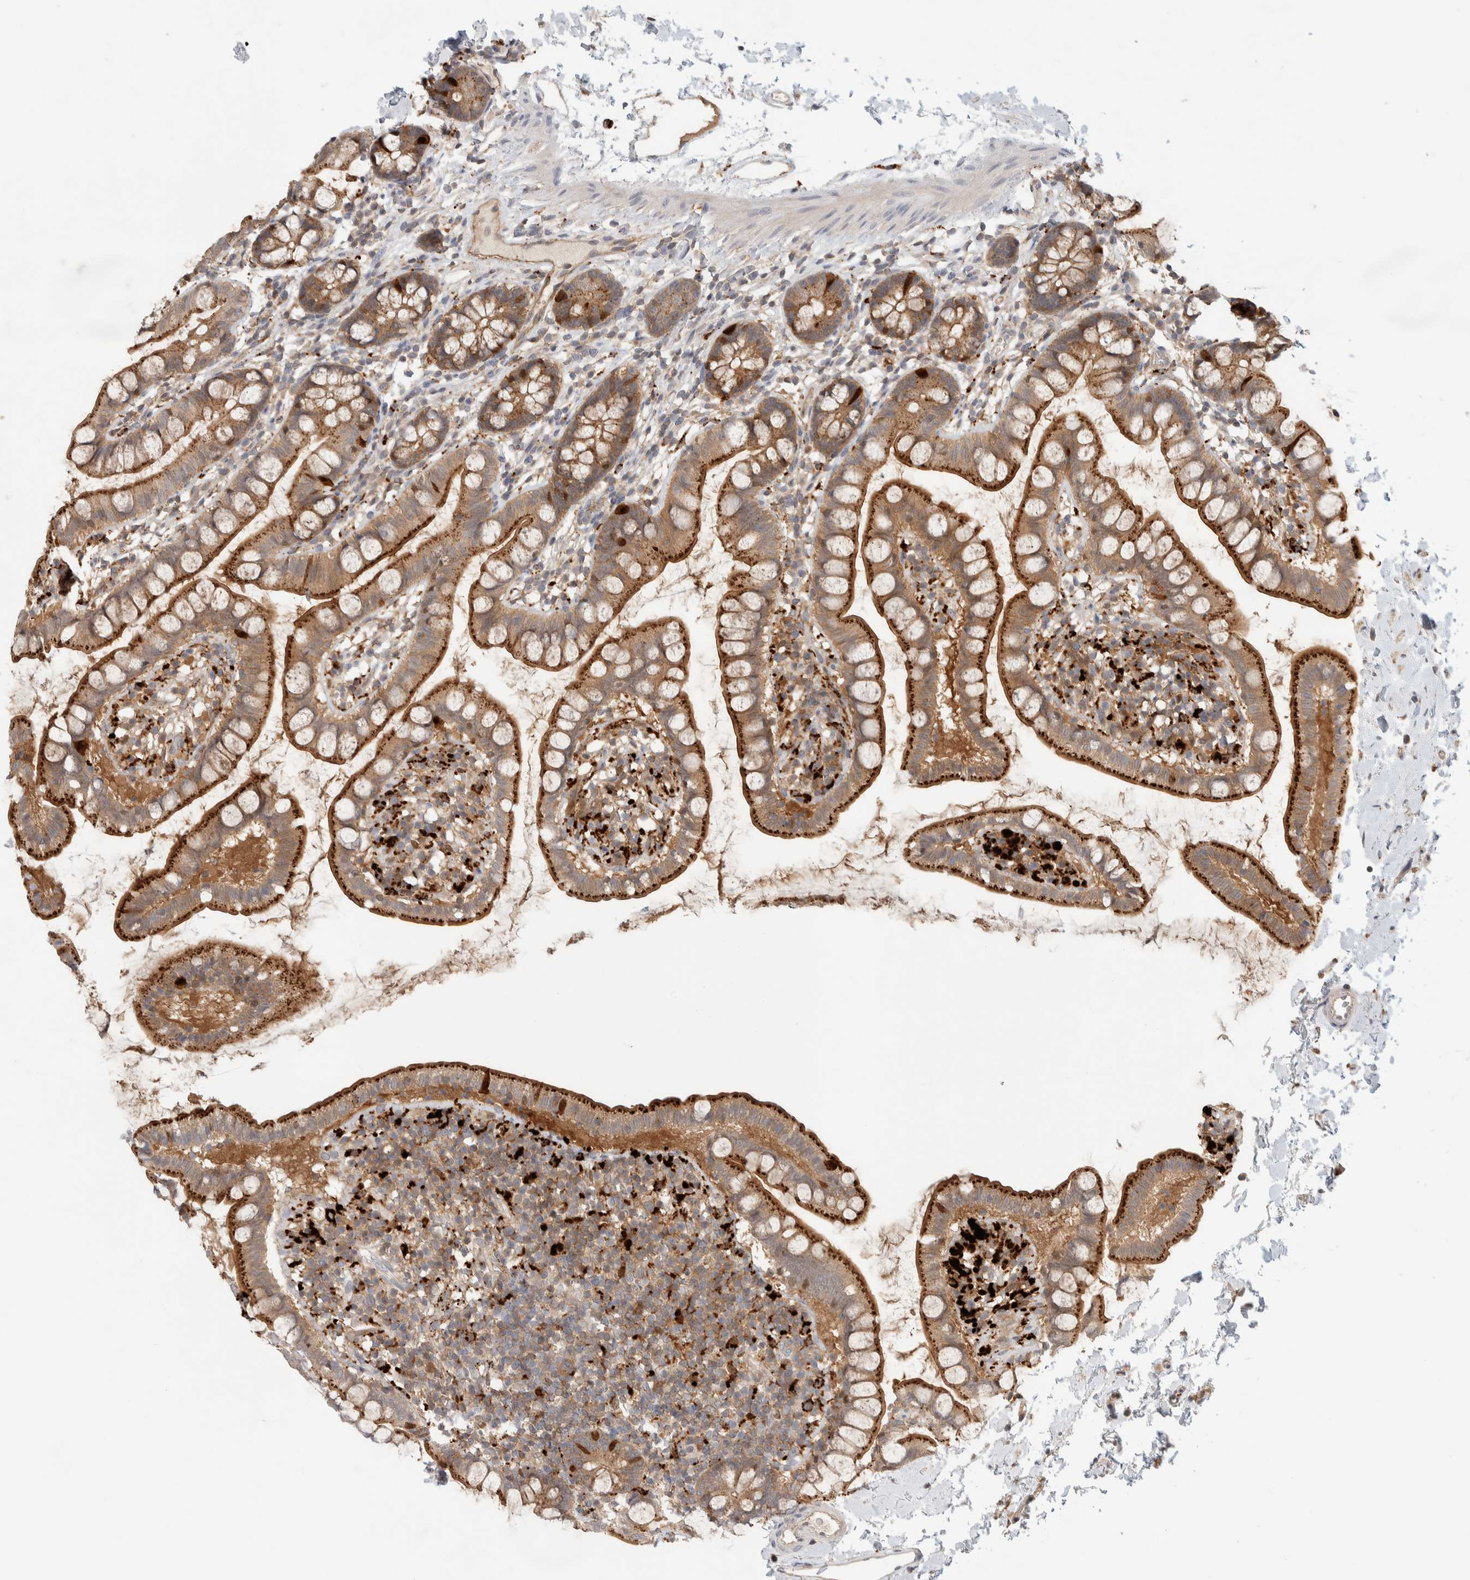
{"staining": {"intensity": "strong", "quantity": ">75%", "location": "cytoplasmic/membranous"}, "tissue": "small intestine", "cell_type": "Glandular cells", "image_type": "normal", "snomed": [{"axis": "morphology", "description": "Normal tissue, NOS"}, {"axis": "topography", "description": "Small intestine"}], "caption": "This micrograph shows normal small intestine stained with IHC to label a protein in brown. The cytoplasmic/membranous of glandular cells show strong positivity for the protein. Nuclei are counter-stained blue.", "gene": "GCLM", "patient": {"sex": "female", "age": 84}}